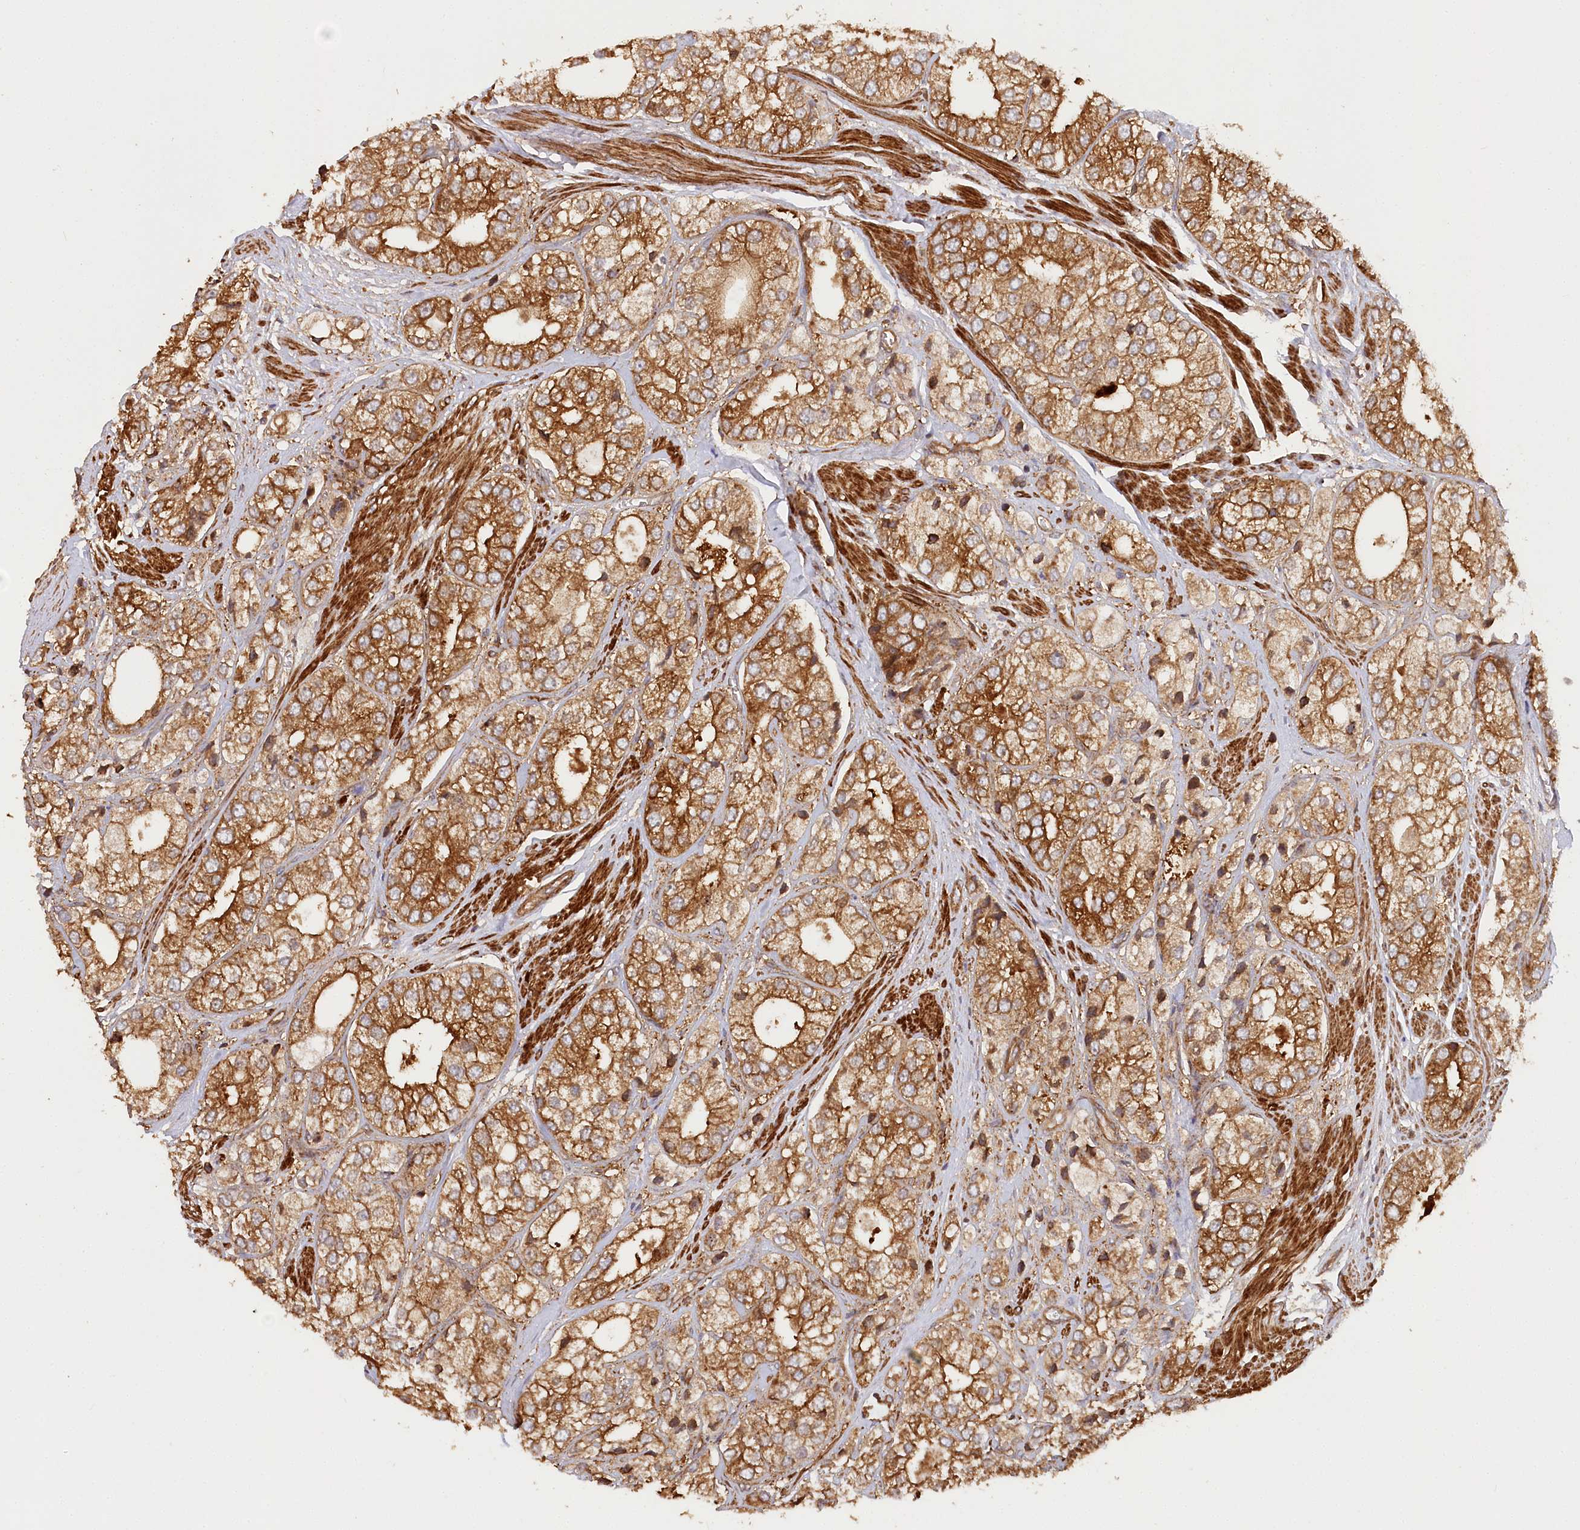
{"staining": {"intensity": "moderate", "quantity": ">75%", "location": "cytoplasmic/membranous"}, "tissue": "prostate cancer", "cell_type": "Tumor cells", "image_type": "cancer", "snomed": [{"axis": "morphology", "description": "Adenocarcinoma, High grade"}, {"axis": "topography", "description": "Prostate"}], "caption": "Moderate cytoplasmic/membranous protein expression is present in about >75% of tumor cells in prostate cancer.", "gene": "PAIP2", "patient": {"sex": "male", "age": 50}}